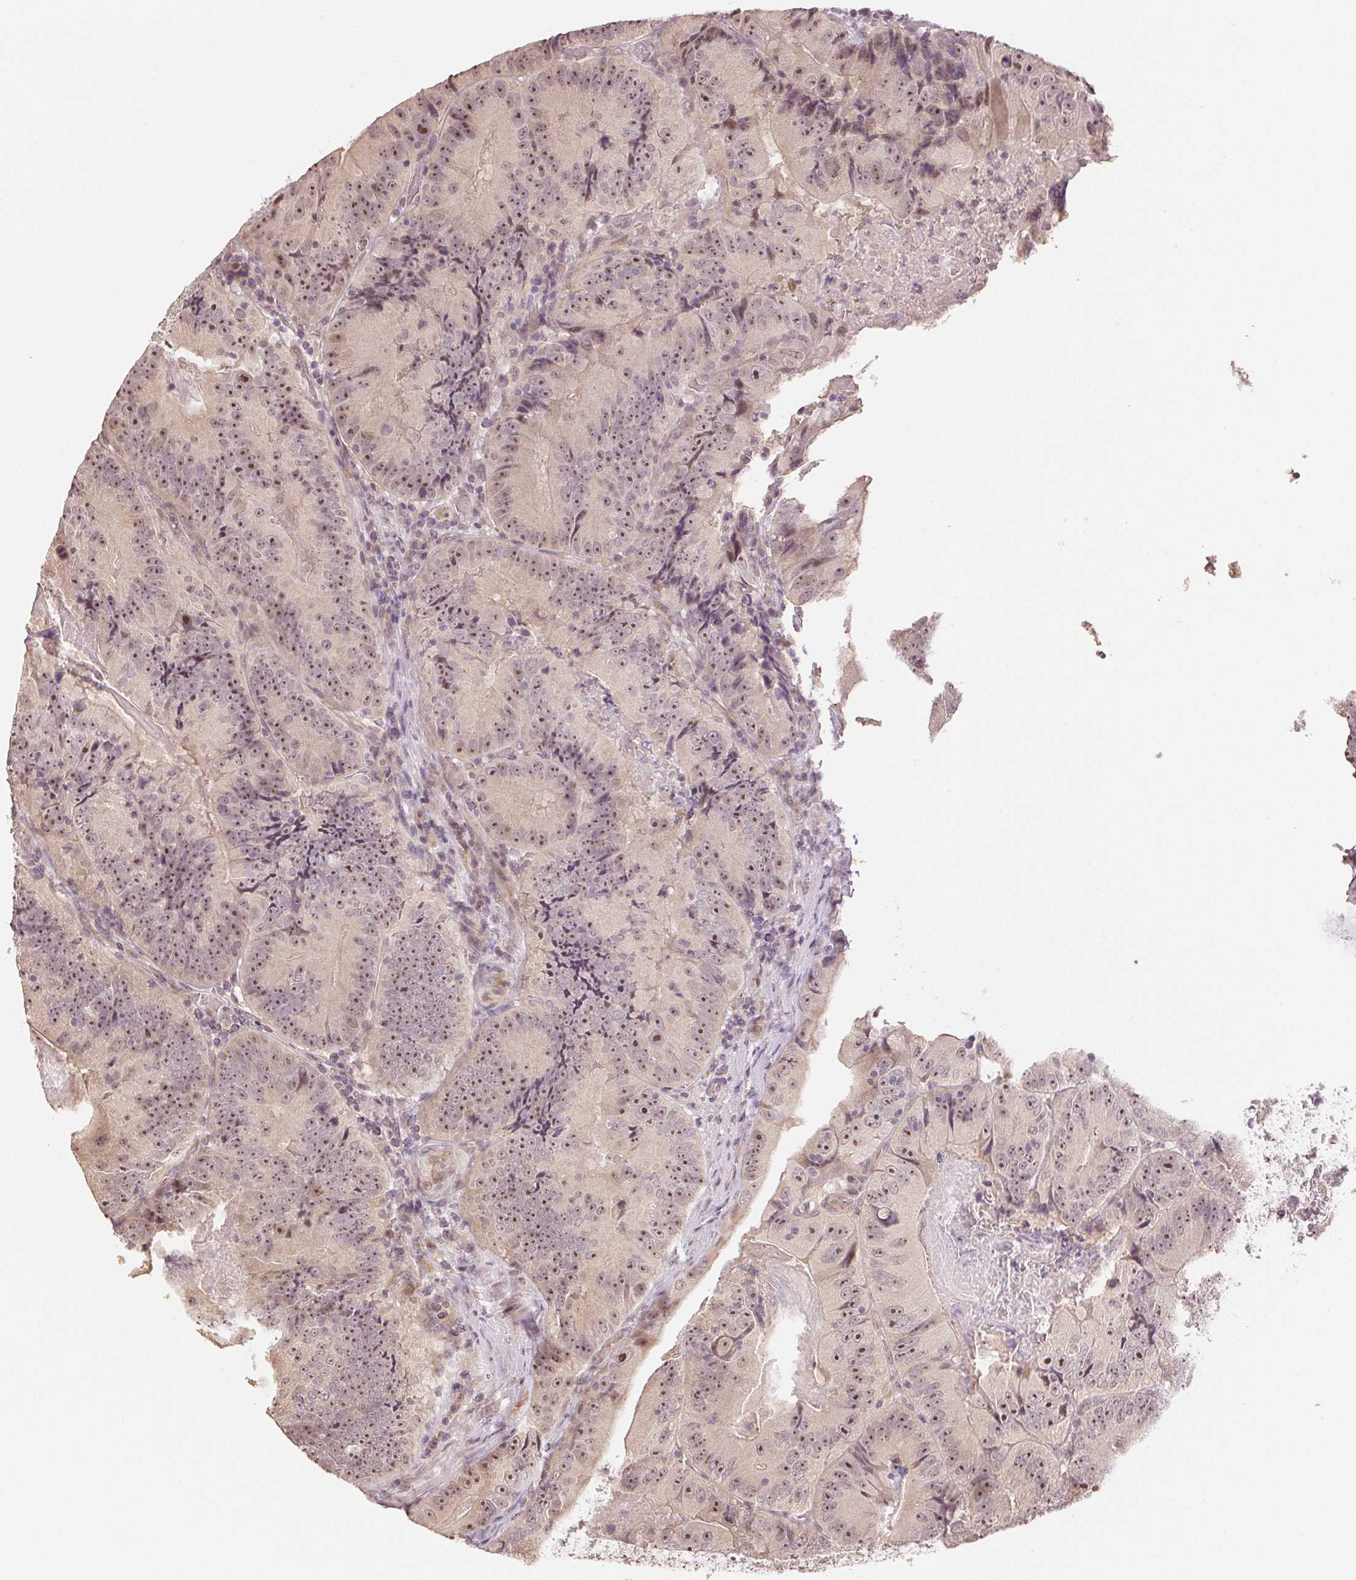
{"staining": {"intensity": "moderate", "quantity": ">75%", "location": "nuclear"}, "tissue": "colorectal cancer", "cell_type": "Tumor cells", "image_type": "cancer", "snomed": [{"axis": "morphology", "description": "Adenocarcinoma, NOS"}, {"axis": "topography", "description": "Colon"}], "caption": "Immunohistochemistry (IHC) image of neoplastic tissue: adenocarcinoma (colorectal) stained using IHC shows medium levels of moderate protein expression localized specifically in the nuclear of tumor cells, appearing as a nuclear brown color.", "gene": "PLCB1", "patient": {"sex": "female", "age": 86}}